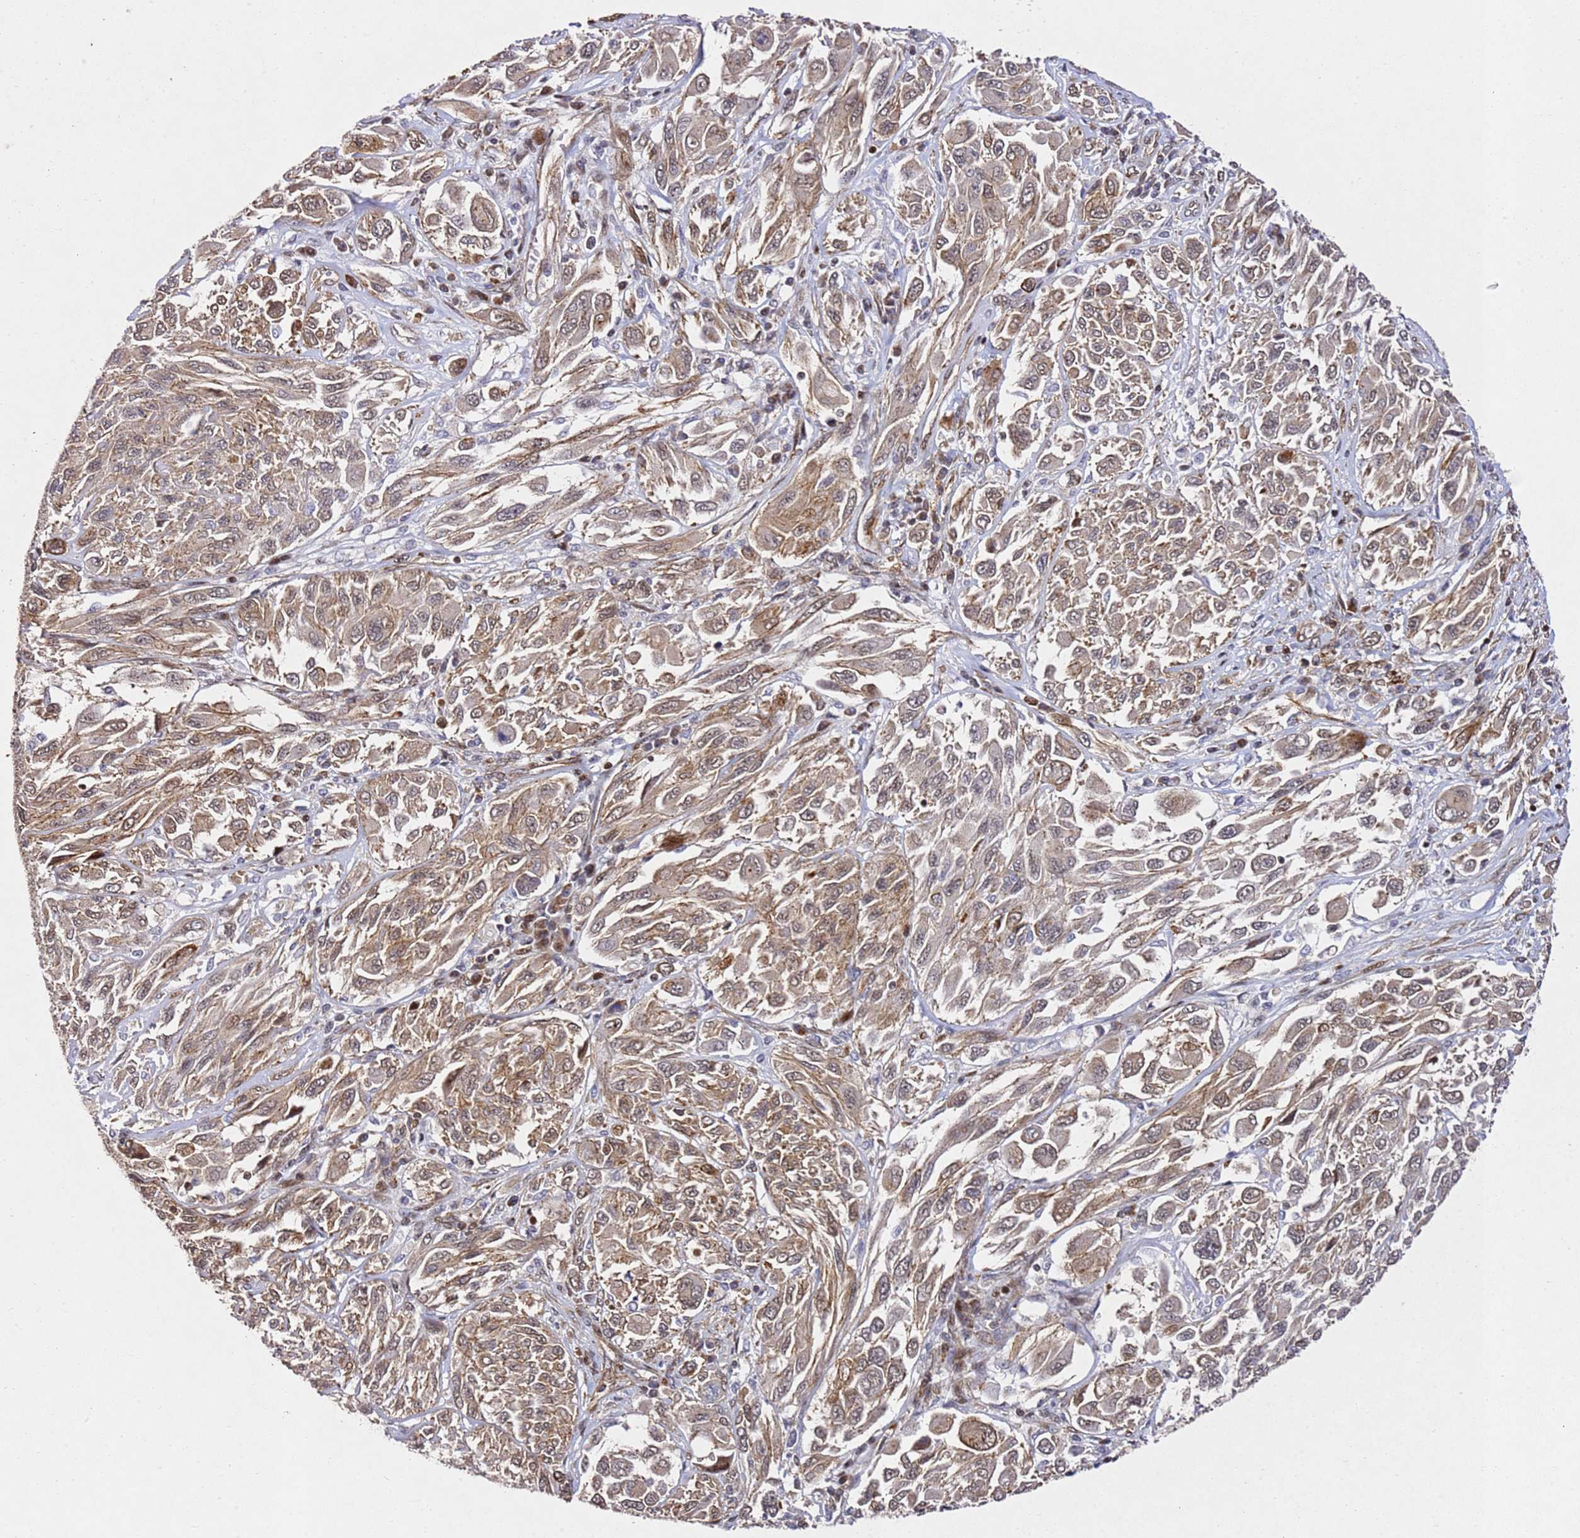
{"staining": {"intensity": "moderate", "quantity": "25%-75%", "location": "cytoplasmic/membranous,nuclear"}, "tissue": "melanoma", "cell_type": "Tumor cells", "image_type": "cancer", "snomed": [{"axis": "morphology", "description": "Malignant melanoma, NOS"}, {"axis": "topography", "description": "Skin"}], "caption": "Immunohistochemical staining of human malignant melanoma demonstrates medium levels of moderate cytoplasmic/membranous and nuclear positivity in approximately 25%-75% of tumor cells.", "gene": "ZNF296", "patient": {"sex": "female", "age": 91}}